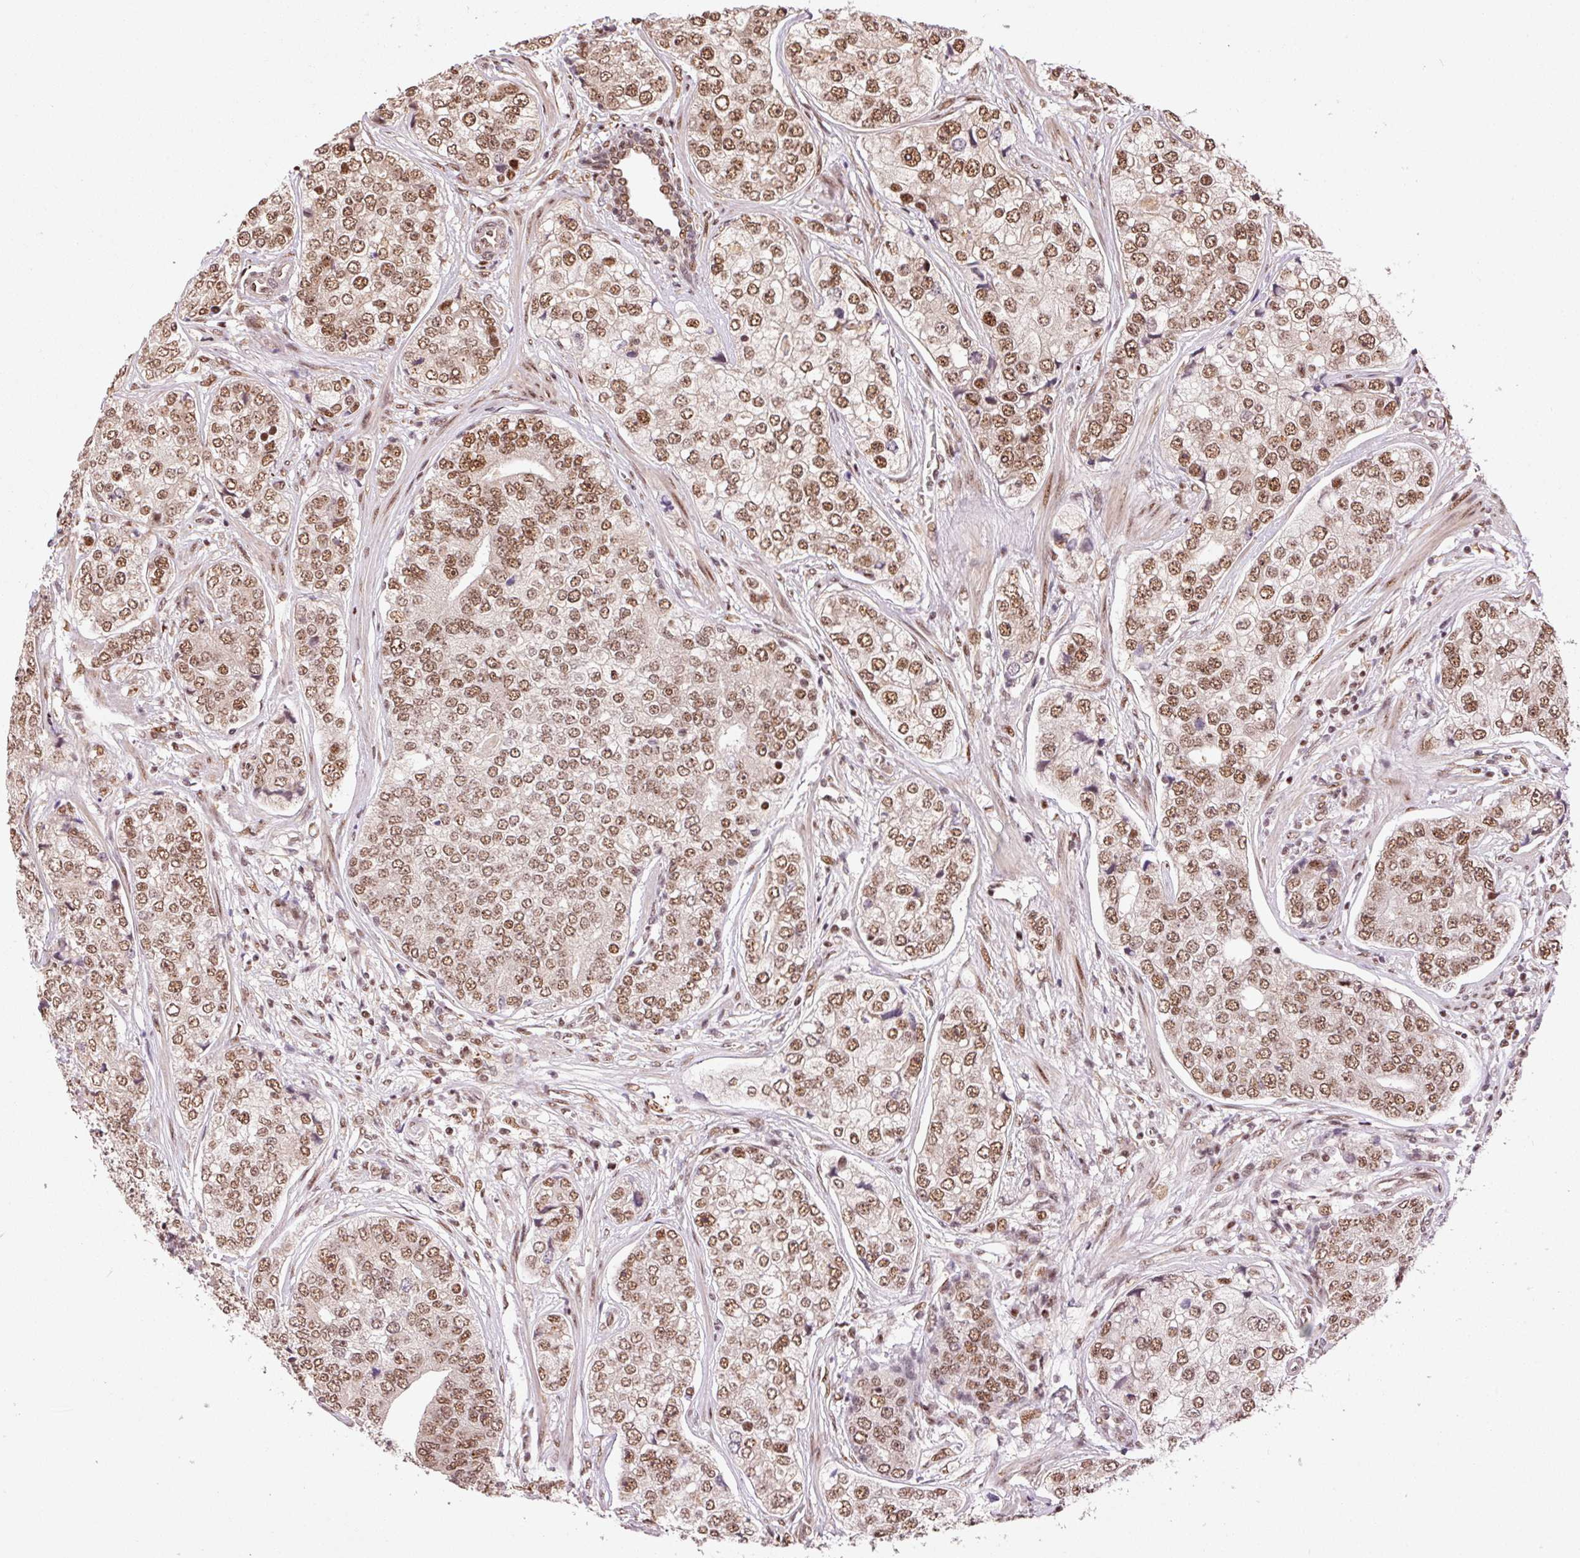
{"staining": {"intensity": "moderate", "quantity": ">75%", "location": "nuclear"}, "tissue": "prostate cancer", "cell_type": "Tumor cells", "image_type": "cancer", "snomed": [{"axis": "morphology", "description": "Adenocarcinoma, High grade"}, {"axis": "topography", "description": "Prostate"}], "caption": "A brown stain labels moderate nuclear staining of a protein in adenocarcinoma (high-grade) (prostate) tumor cells.", "gene": "INTS8", "patient": {"sex": "male", "age": 60}}